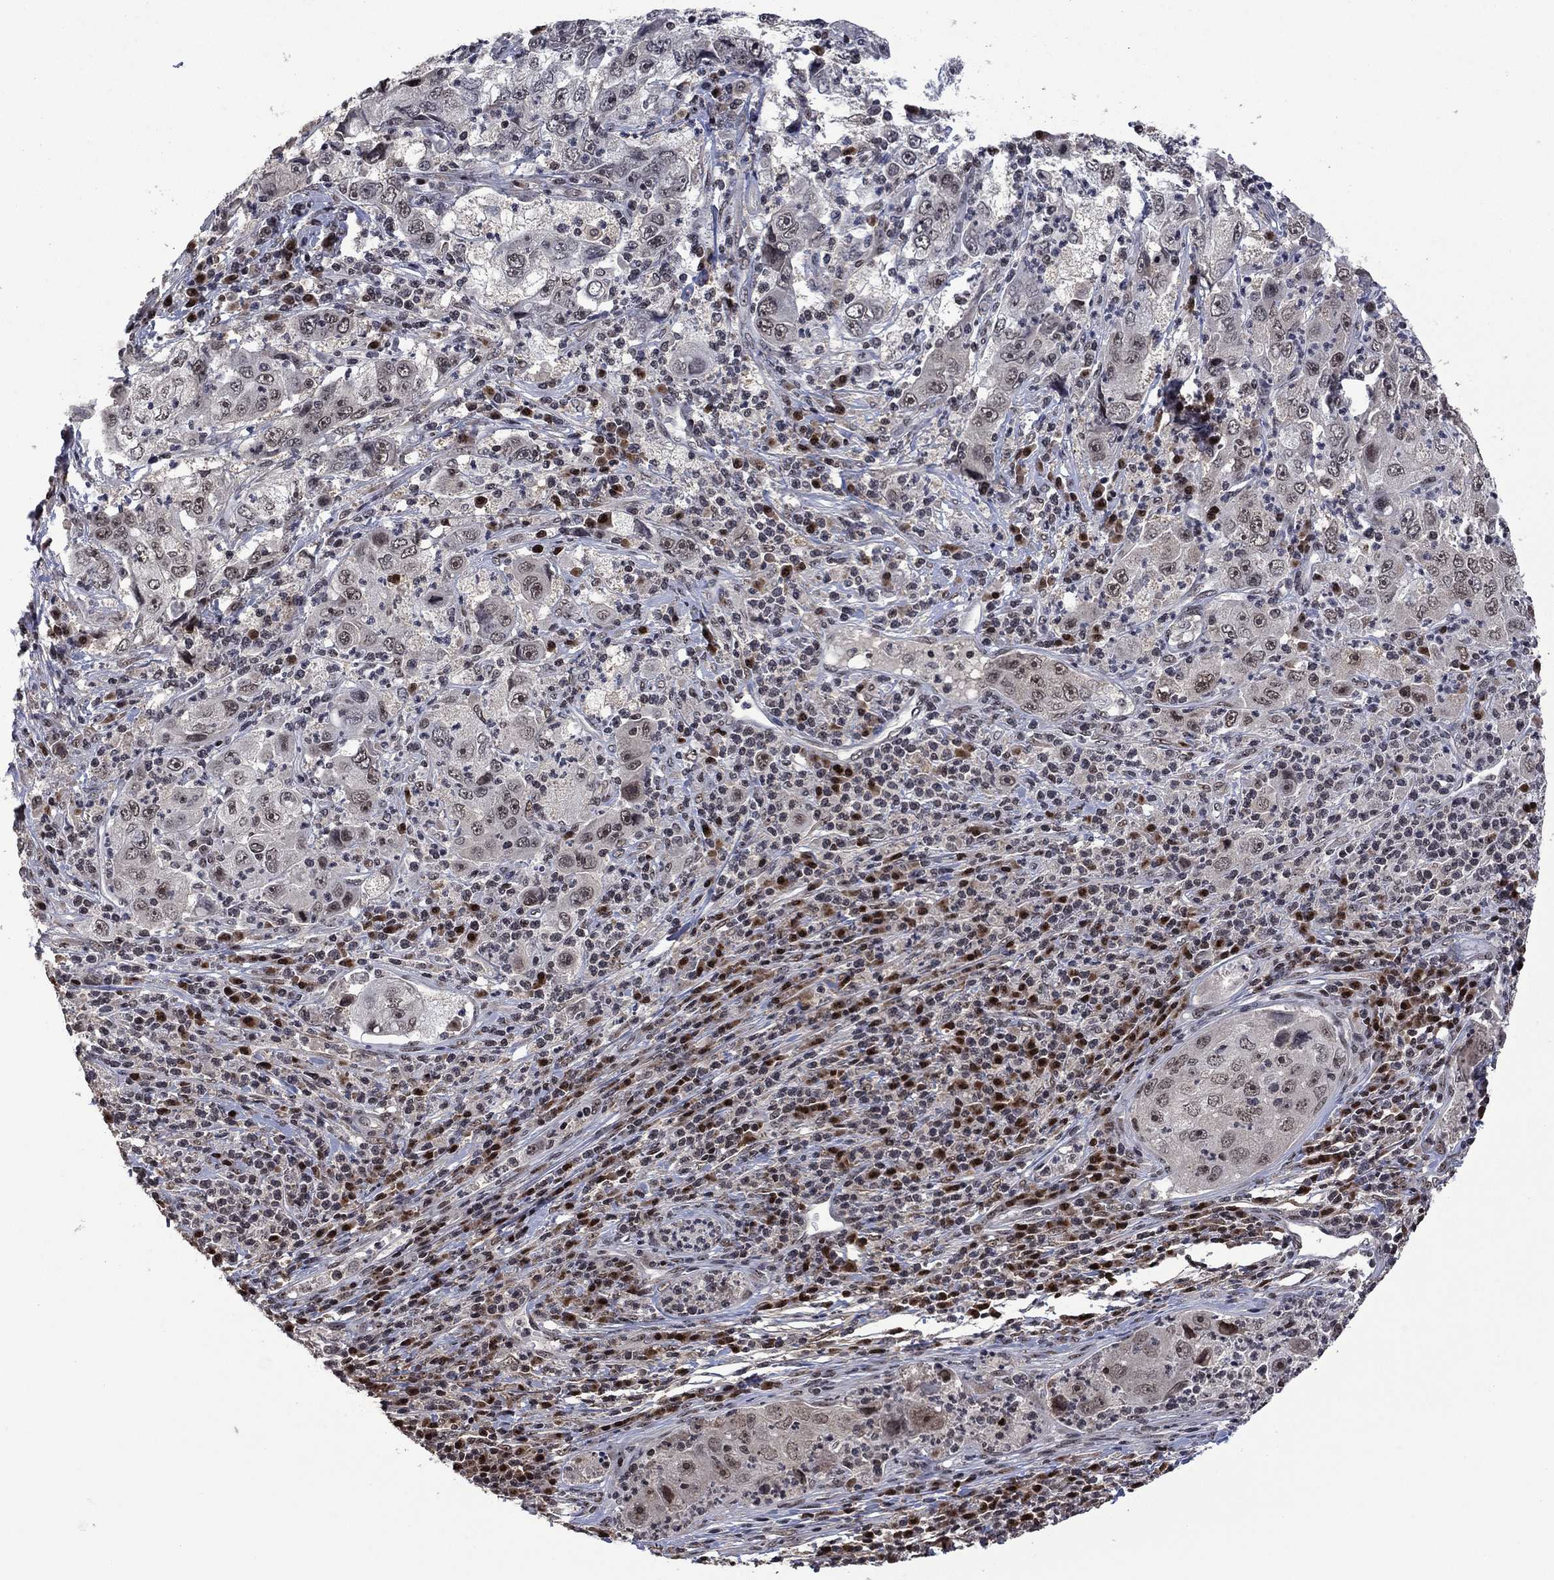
{"staining": {"intensity": "negative", "quantity": "none", "location": "none"}, "tissue": "cervical cancer", "cell_type": "Tumor cells", "image_type": "cancer", "snomed": [{"axis": "morphology", "description": "Squamous cell carcinoma, NOS"}, {"axis": "topography", "description": "Cervix"}], "caption": "Immunohistochemical staining of cervical cancer demonstrates no significant staining in tumor cells.", "gene": "FBL", "patient": {"sex": "female", "age": 36}}